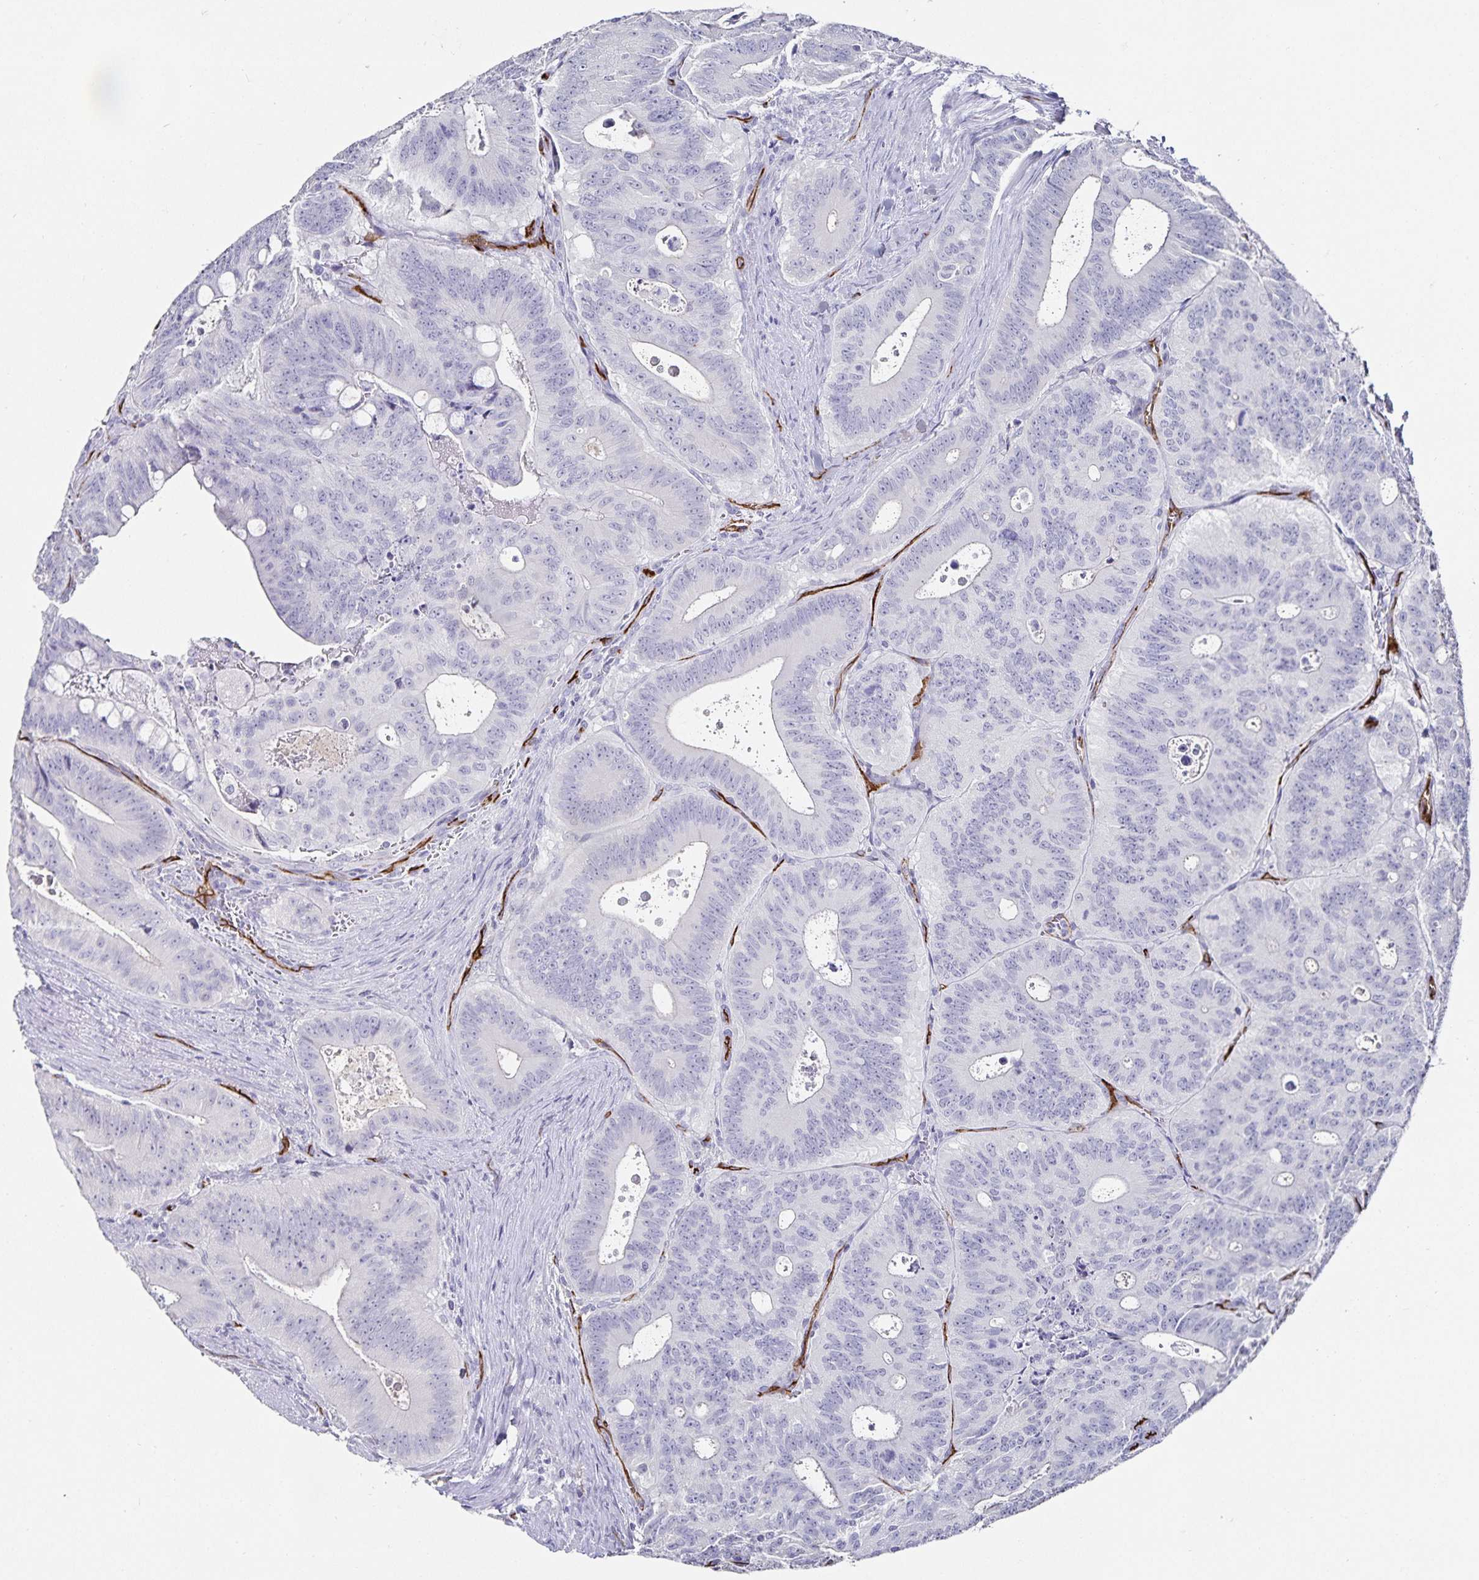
{"staining": {"intensity": "negative", "quantity": "none", "location": "none"}, "tissue": "colorectal cancer", "cell_type": "Tumor cells", "image_type": "cancer", "snomed": [{"axis": "morphology", "description": "Adenocarcinoma, NOS"}, {"axis": "topography", "description": "Colon"}], "caption": "Immunohistochemistry (IHC) micrograph of neoplastic tissue: colorectal adenocarcinoma stained with DAB (3,3'-diaminobenzidine) demonstrates no significant protein positivity in tumor cells.", "gene": "PODXL", "patient": {"sex": "male", "age": 62}}